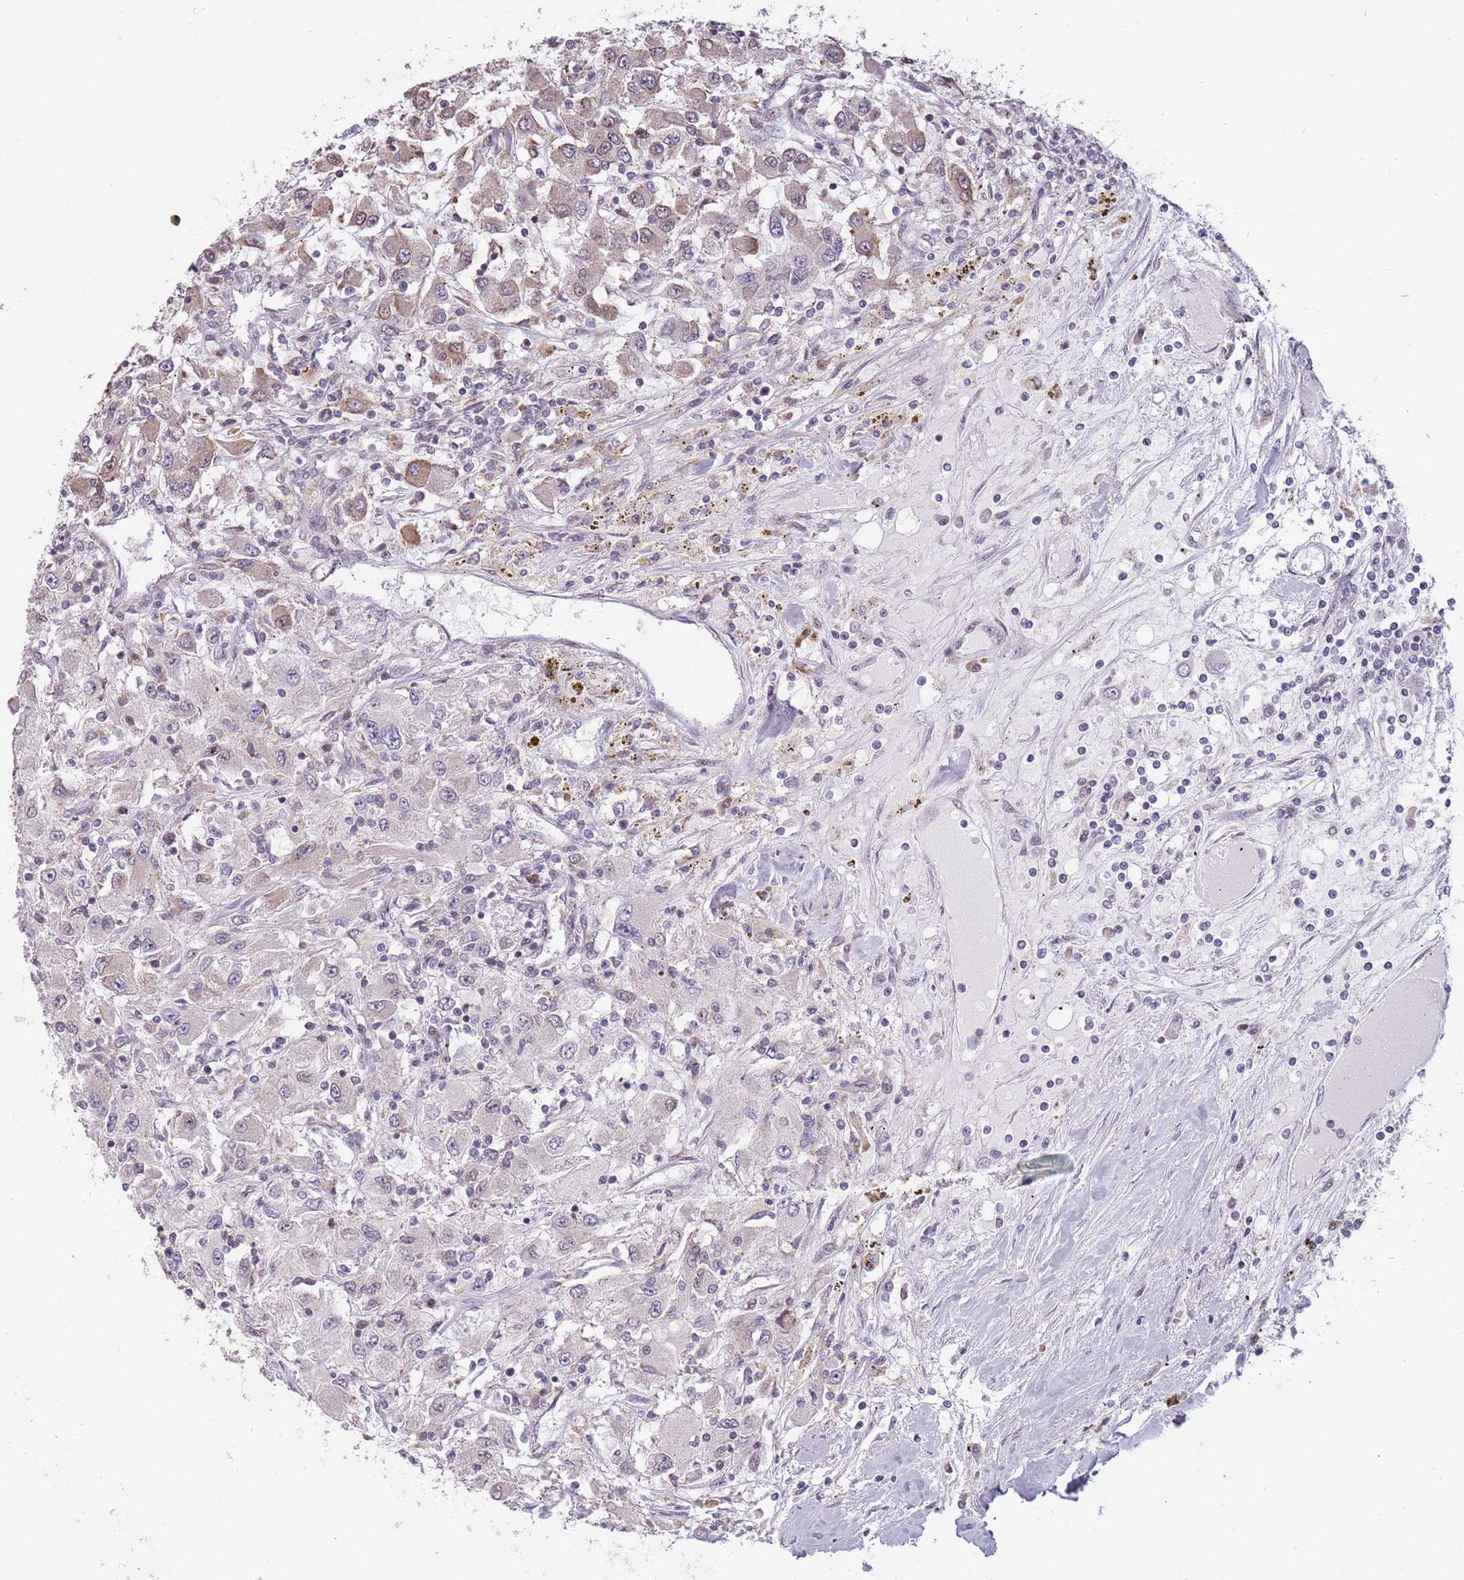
{"staining": {"intensity": "moderate", "quantity": "<25%", "location": "cytoplasmic/membranous"}, "tissue": "renal cancer", "cell_type": "Tumor cells", "image_type": "cancer", "snomed": [{"axis": "morphology", "description": "Adenocarcinoma, NOS"}, {"axis": "topography", "description": "Kidney"}], "caption": "Protein staining of adenocarcinoma (renal) tissue demonstrates moderate cytoplasmic/membranous expression in approximately <25% of tumor cells. (DAB IHC, brown staining for protein, blue staining for nuclei).", "gene": "BARD1", "patient": {"sex": "female", "age": 67}}